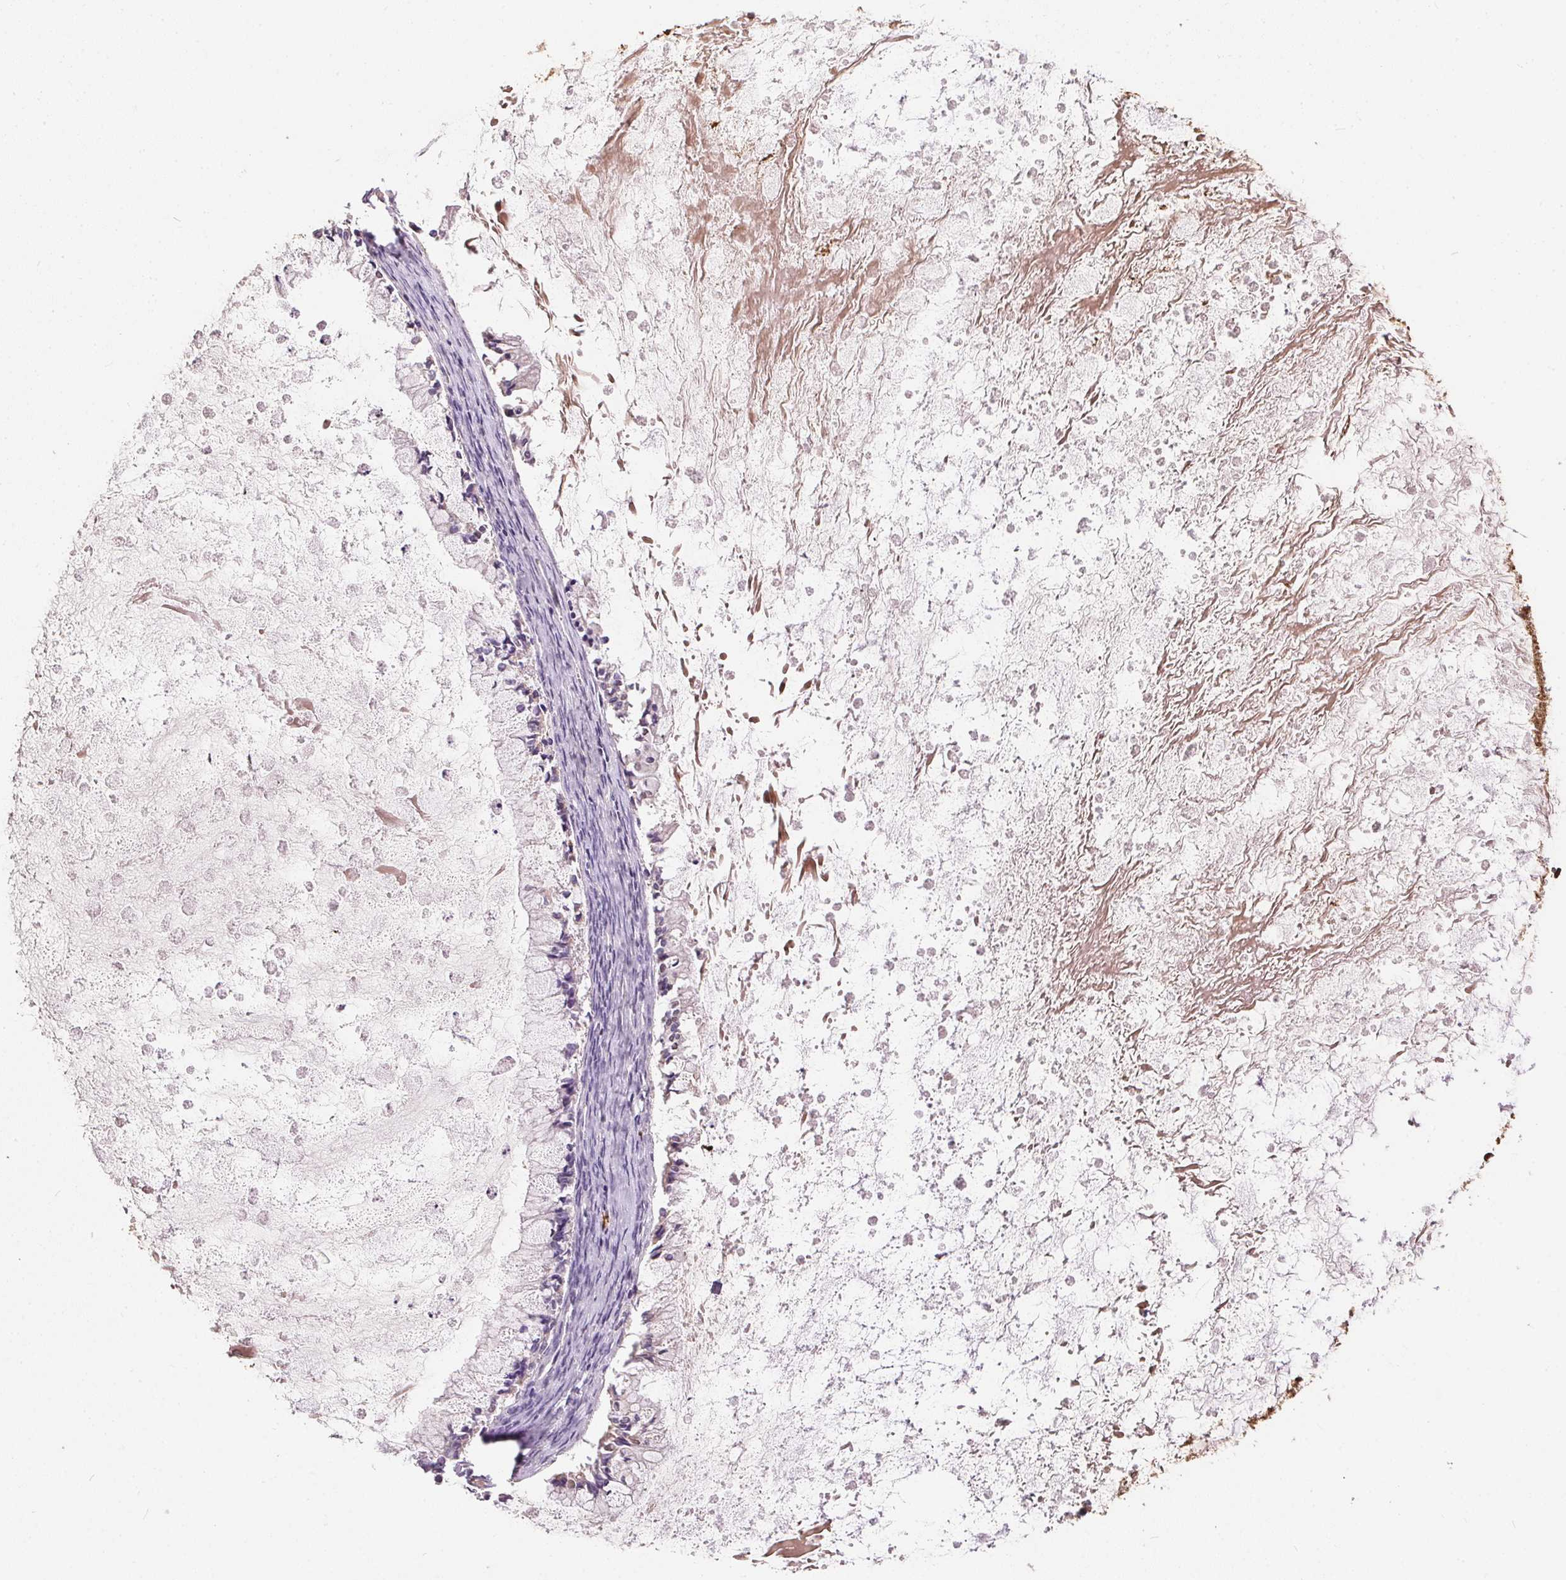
{"staining": {"intensity": "weak", "quantity": "25%-75%", "location": "cytoplasmic/membranous,nuclear"}, "tissue": "ovarian cancer", "cell_type": "Tumor cells", "image_type": "cancer", "snomed": [{"axis": "morphology", "description": "Cystadenocarcinoma, mucinous, NOS"}, {"axis": "topography", "description": "Ovary"}], "caption": "Human mucinous cystadenocarcinoma (ovarian) stained for a protein (brown) shows weak cytoplasmic/membranous and nuclear positive staining in approximately 25%-75% of tumor cells.", "gene": "ORM1", "patient": {"sex": "female", "age": 67}}